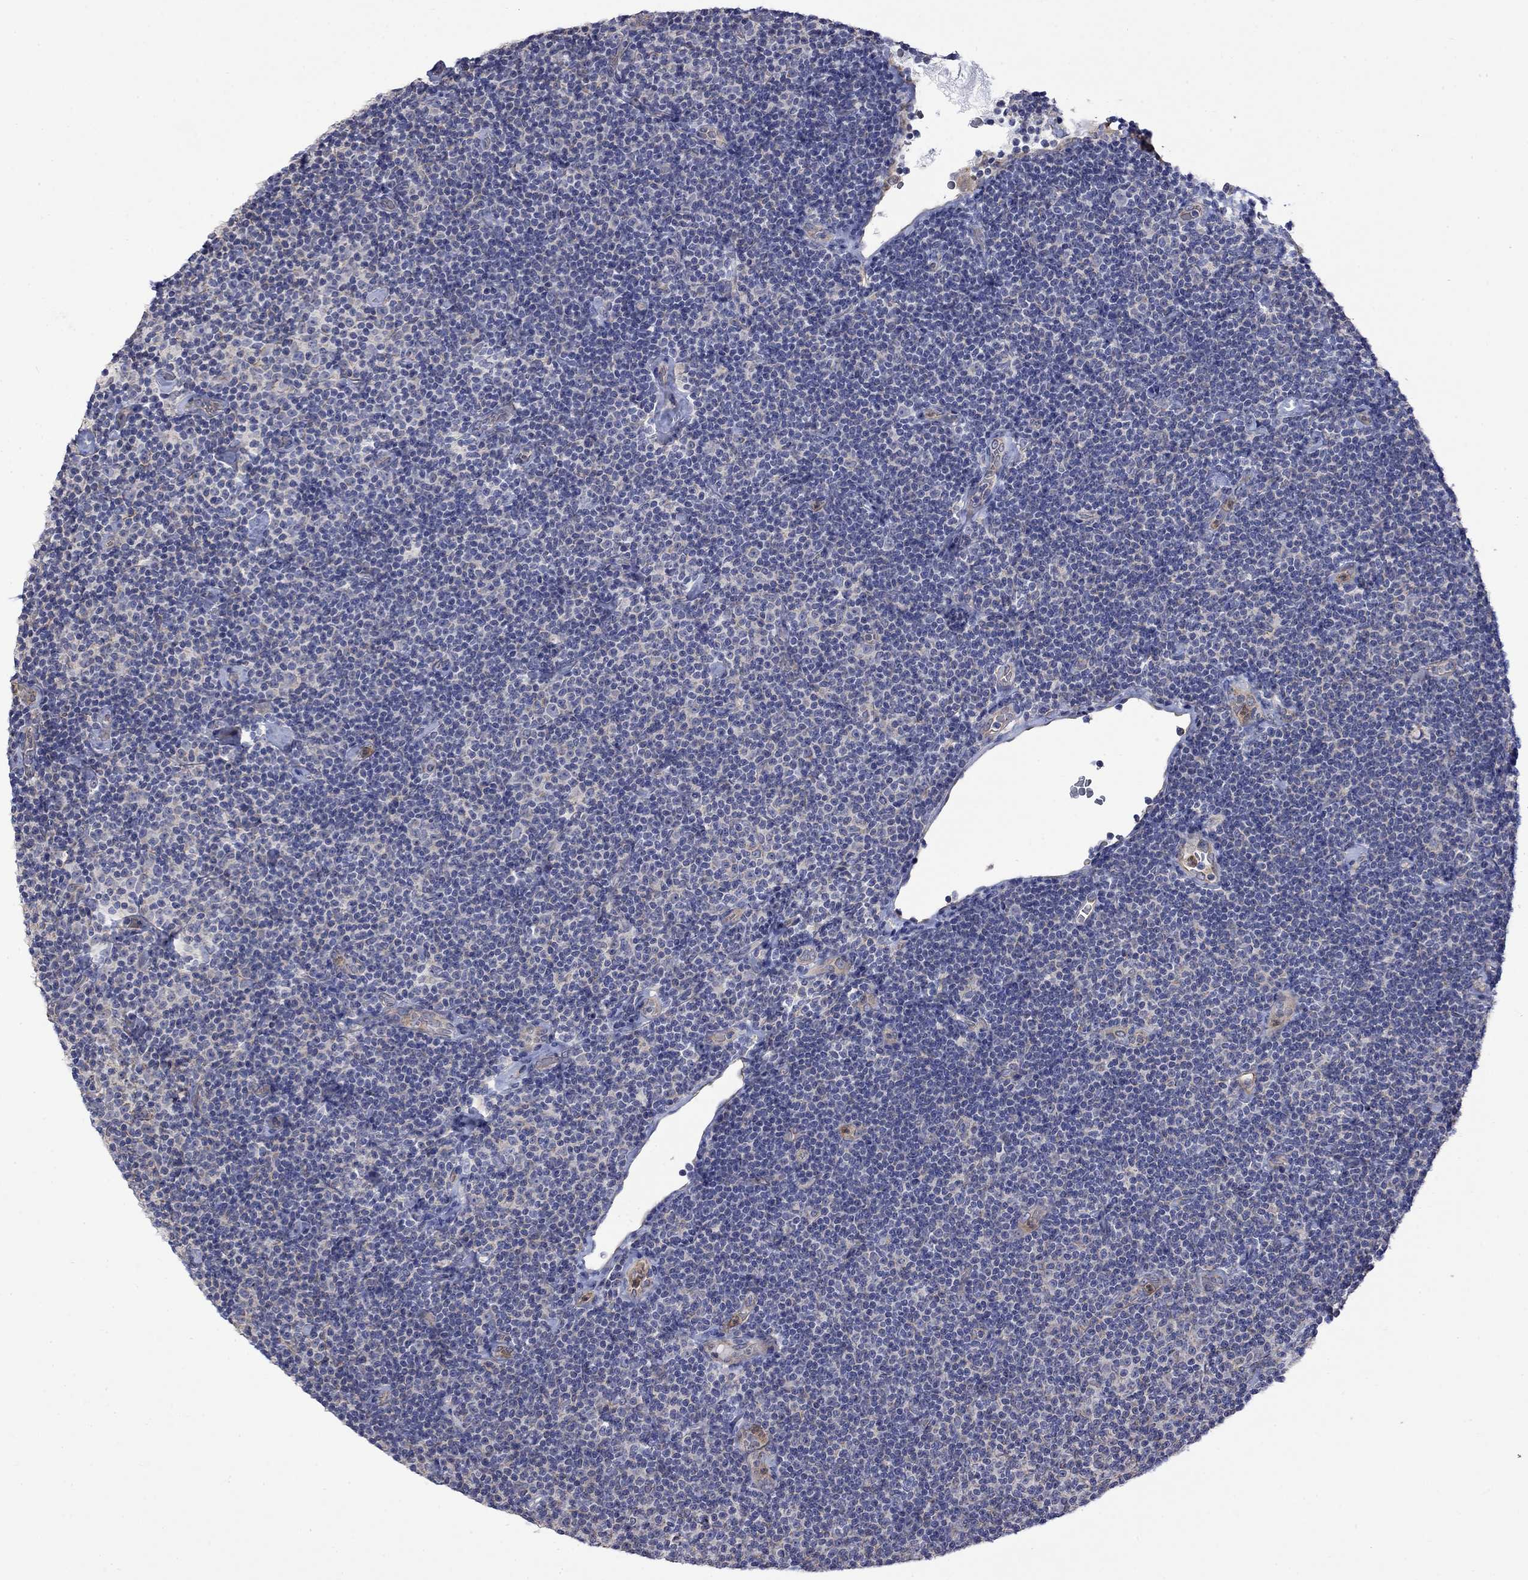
{"staining": {"intensity": "negative", "quantity": "none", "location": "none"}, "tissue": "lymphoma", "cell_type": "Tumor cells", "image_type": "cancer", "snomed": [{"axis": "morphology", "description": "Malignant lymphoma, non-Hodgkin's type, Low grade"}, {"axis": "topography", "description": "Lymph node"}], "caption": "Lymphoma was stained to show a protein in brown. There is no significant positivity in tumor cells.", "gene": "CAMKK2", "patient": {"sex": "male", "age": 81}}